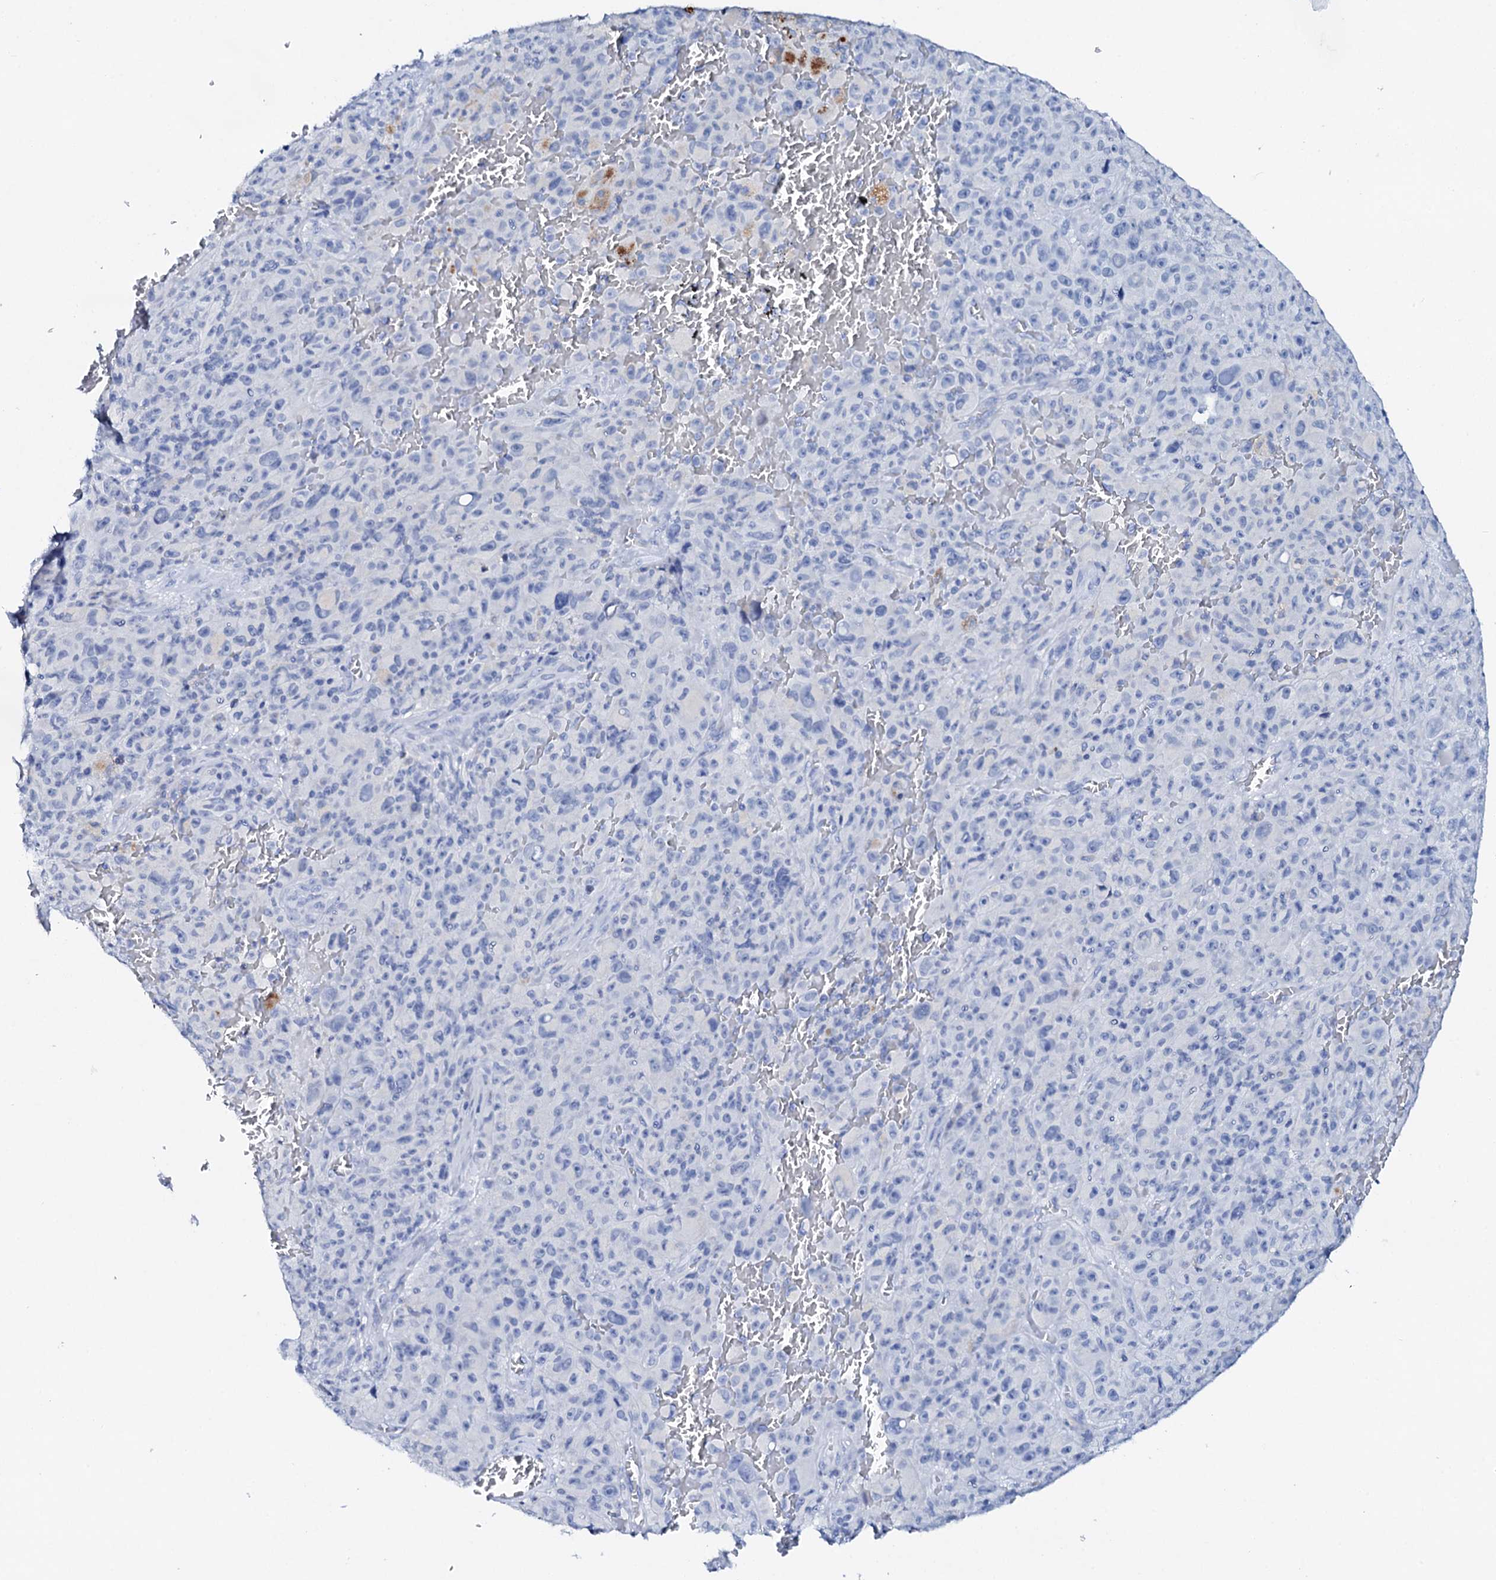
{"staining": {"intensity": "negative", "quantity": "none", "location": "none"}, "tissue": "melanoma", "cell_type": "Tumor cells", "image_type": "cancer", "snomed": [{"axis": "morphology", "description": "Malignant melanoma, NOS"}, {"axis": "topography", "description": "Skin"}], "caption": "Immunohistochemical staining of human malignant melanoma demonstrates no significant expression in tumor cells. (Immunohistochemistry, brightfield microscopy, high magnification).", "gene": "FBXL16", "patient": {"sex": "female", "age": 82}}